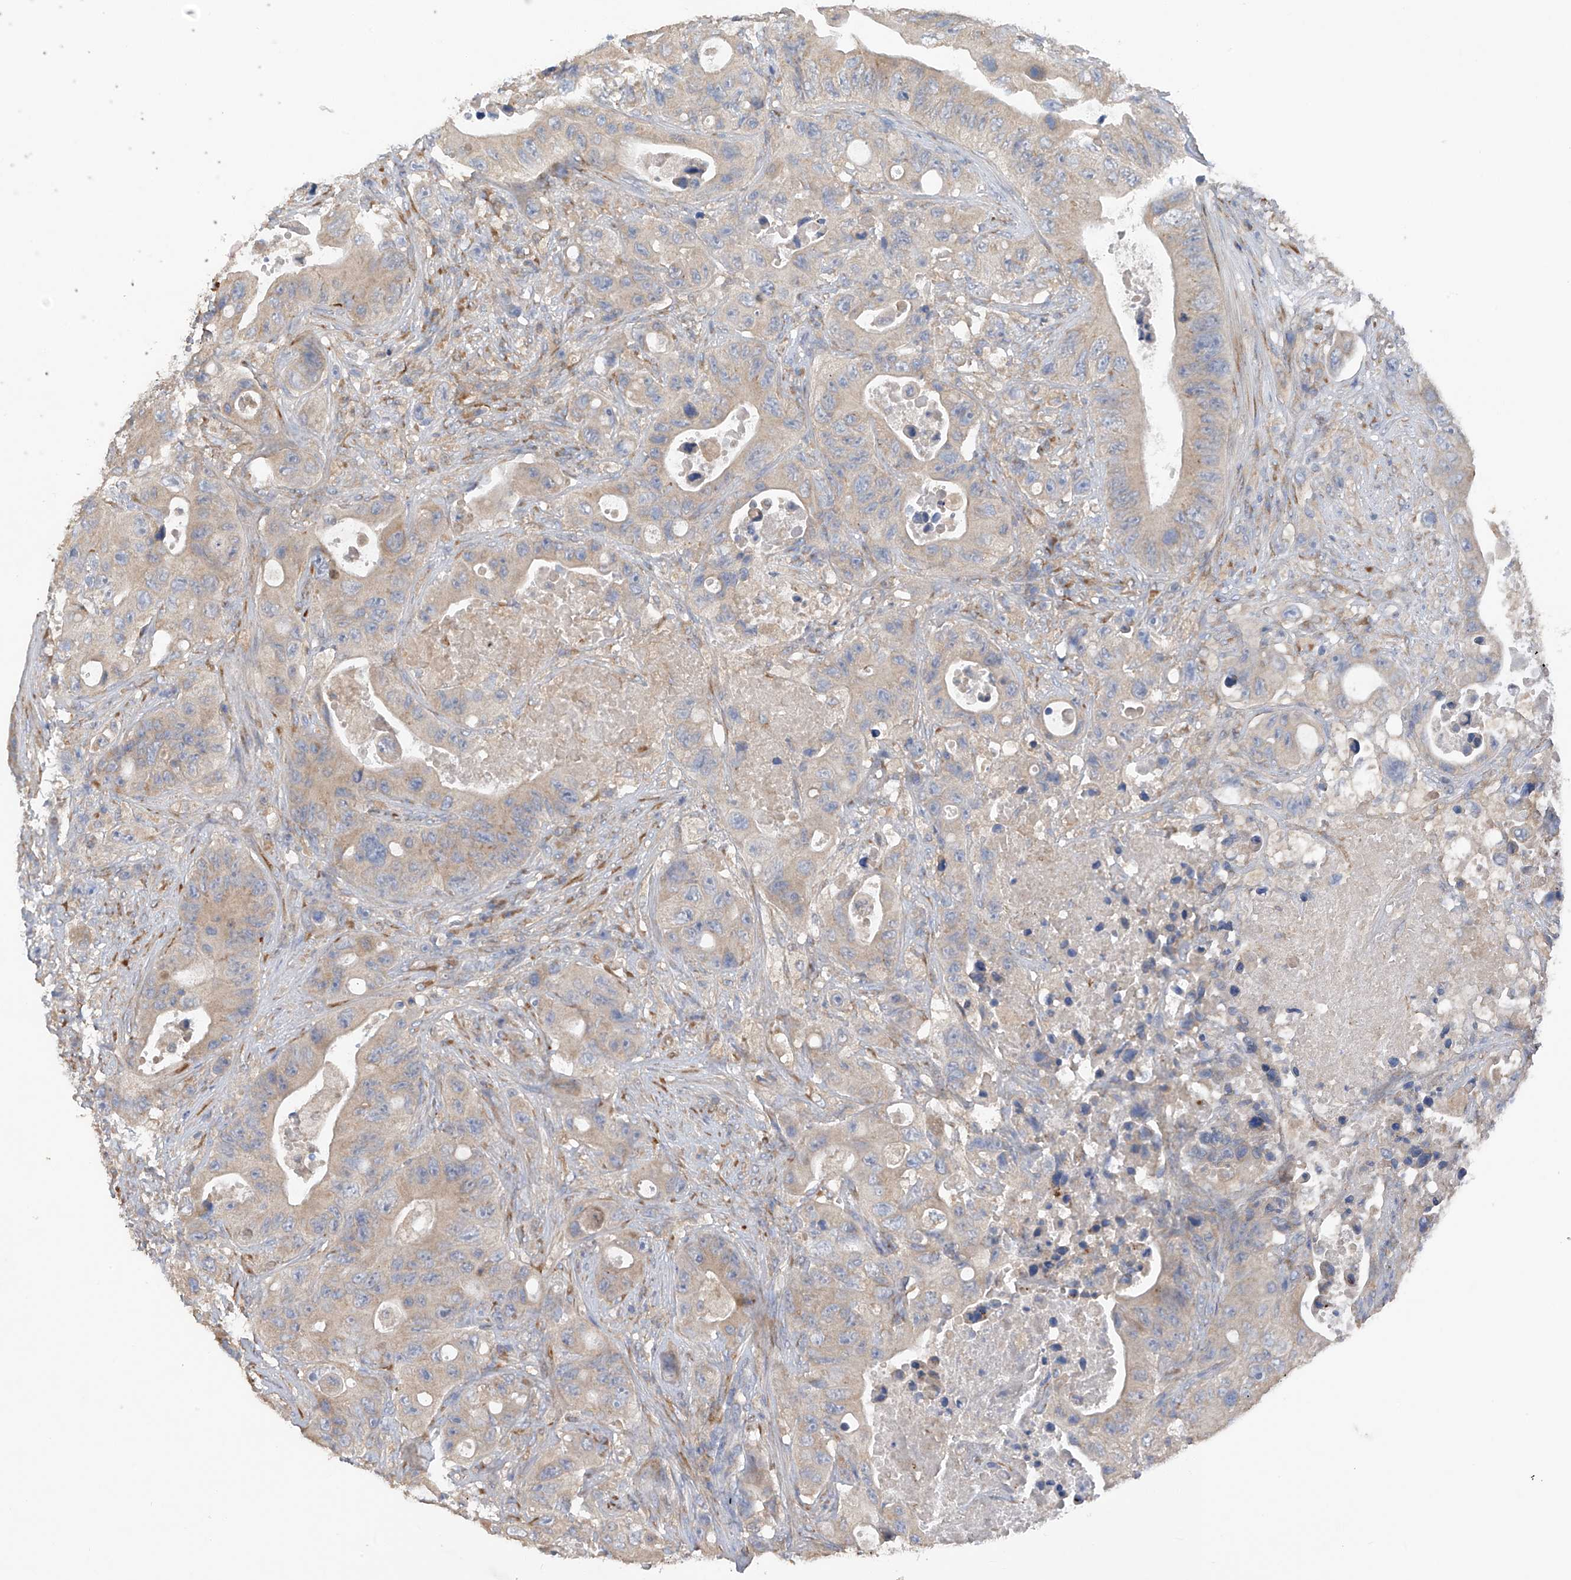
{"staining": {"intensity": "weak", "quantity": "<25%", "location": "cytoplasmic/membranous"}, "tissue": "colorectal cancer", "cell_type": "Tumor cells", "image_type": "cancer", "snomed": [{"axis": "morphology", "description": "Adenocarcinoma, NOS"}, {"axis": "topography", "description": "Colon"}], "caption": "The image shows no significant staining in tumor cells of colorectal adenocarcinoma. The staining was performed using DAB (3,3'-diaminobenzidine) to visualize the protein expression in brown, while the nuclei were stained in blue with hematoxylin (Magnification: 20x).", "gene": "GALNTL6", "patient": {"sex": "female", "age": 46}}